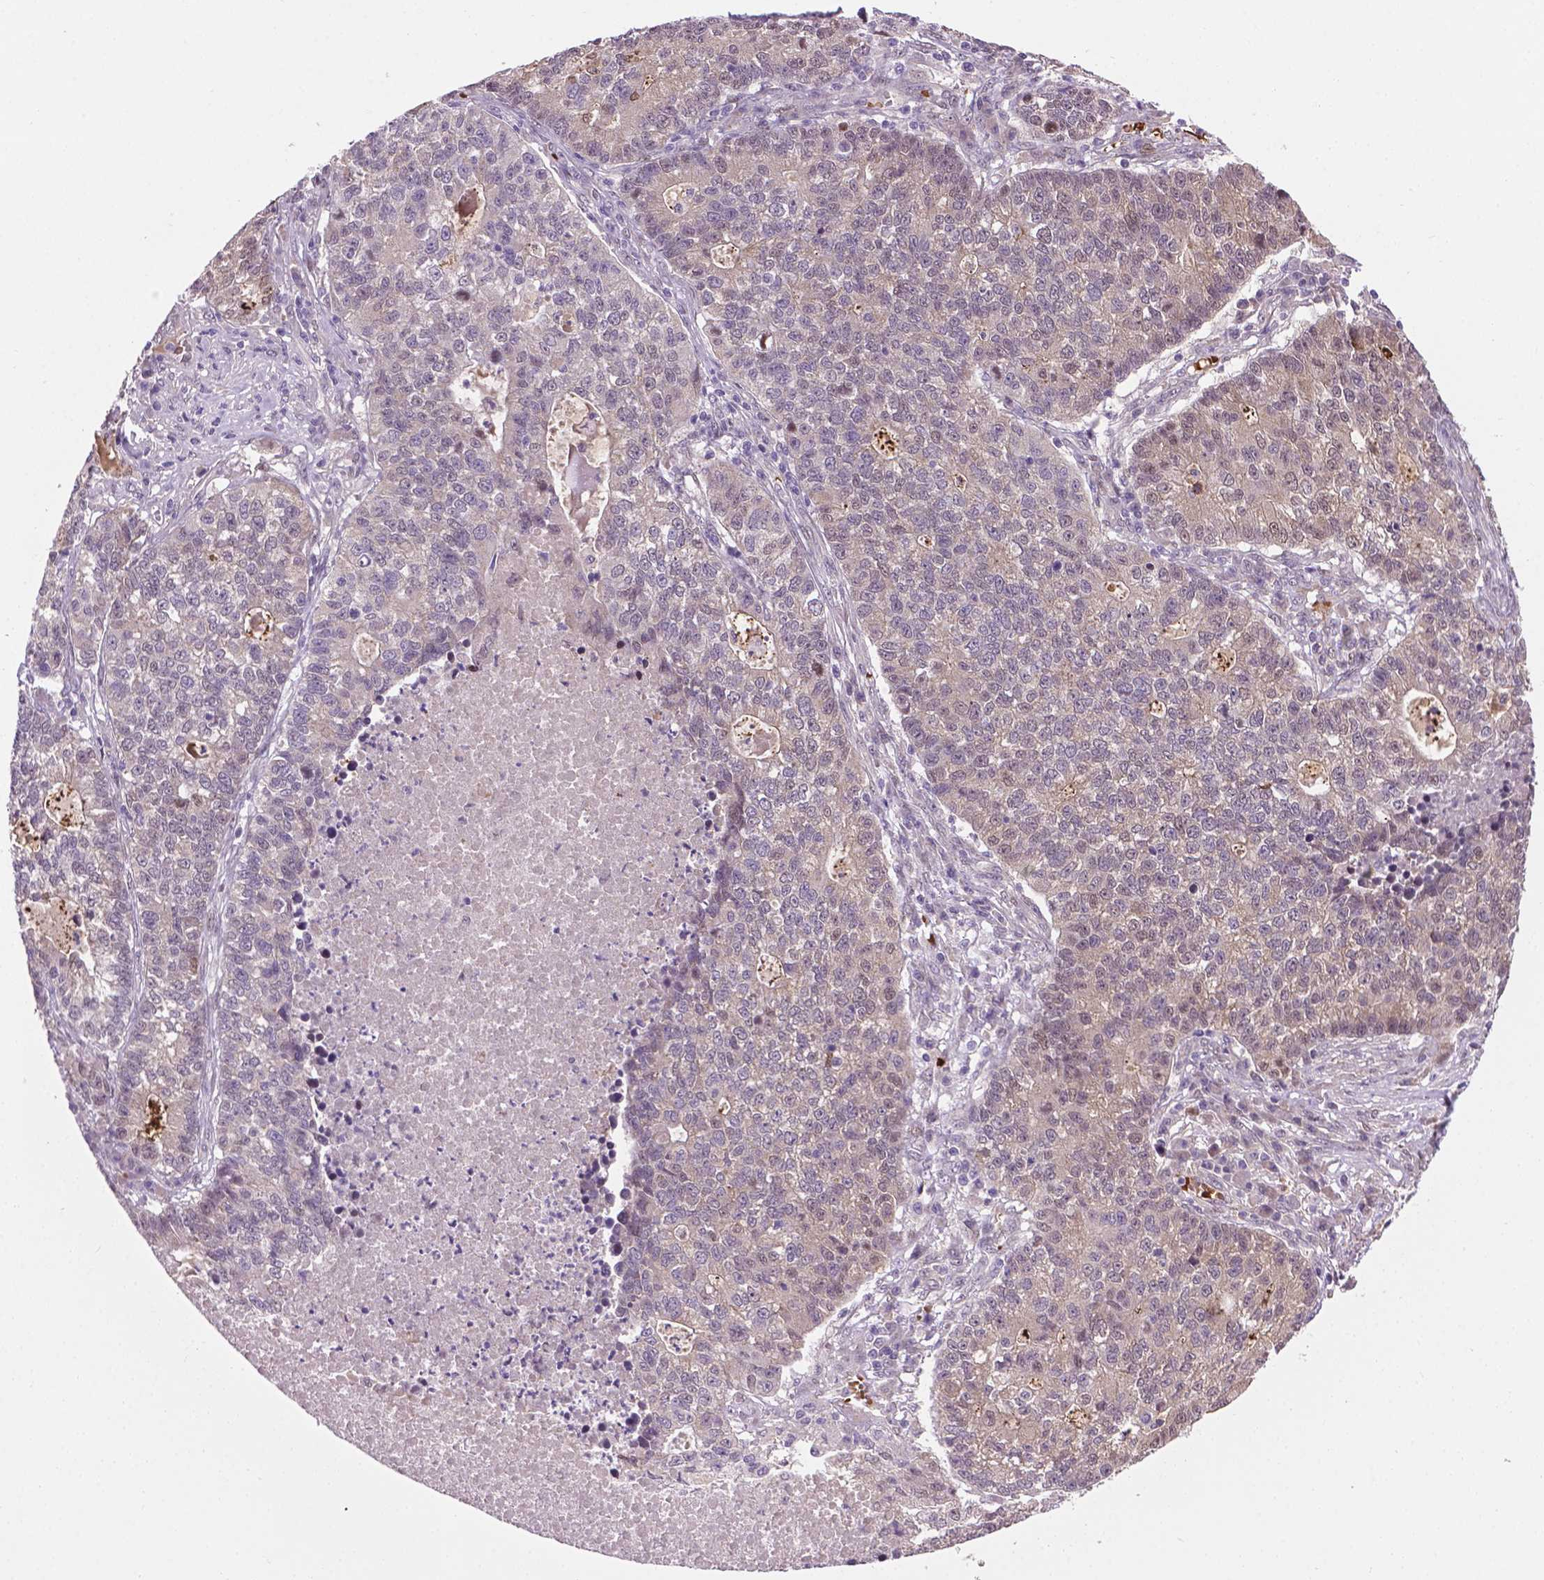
{"staining": {"intensity": "negative", "quantity": "none", "location": "none"}, "tissue": "lung cancer", "cell_type": "Tumor cells", "image_type": "cancer", "snomed": [{"axis": "morphology", "description": "Adenocarcinoma, NOS"}, {"axis": "topography", "description": "Lung"}], "caption": "Immunohistochemical staining of lung adenocarcinoma displays no significant expression in tumor cells. (Brightfield microscopy of DAB immunohistochemistry (IHC) at high magnification).", "gene": "IRF6", "patient": {"sex": "male", "age": 57}}